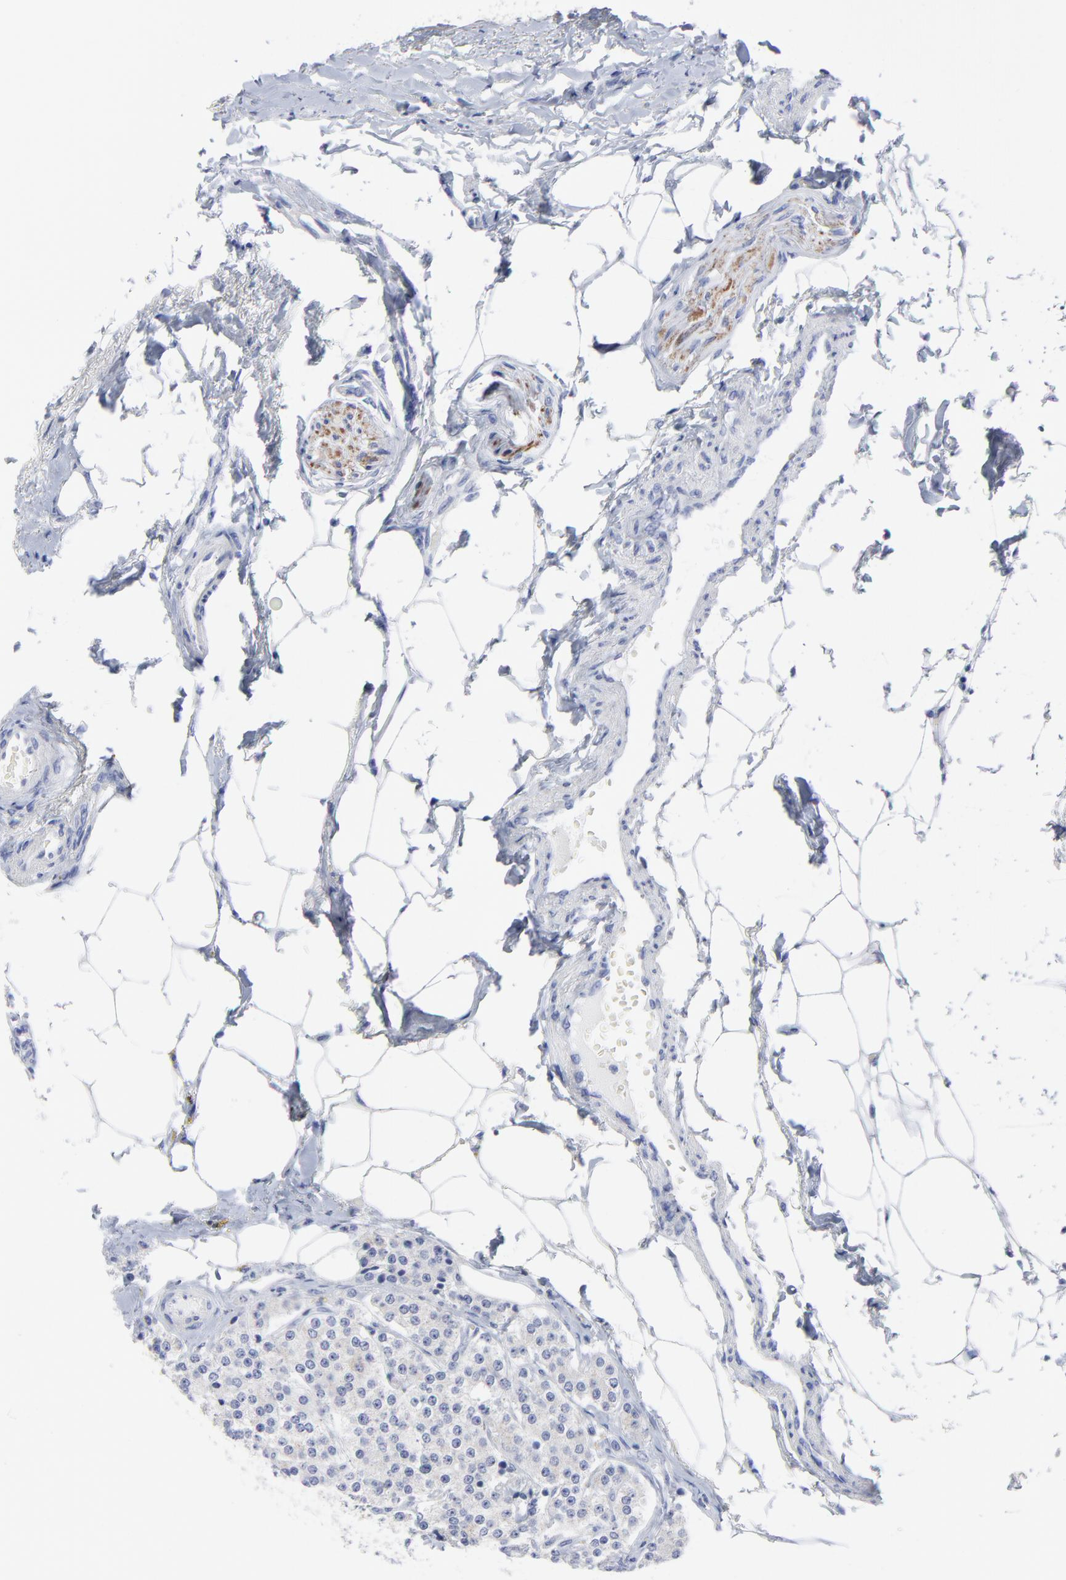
{"staining": {"intensity": "weak", "quantity": "25%-75%", "location": "cytoplasmic/membranous"}, "tissue": "carcinoid", "cell_type": "Tumor cells", "image_type": "cancer", "snomed": [{"axis": "morphology", "description": "Carcinoid, malignant, NOS"}, {"axis": "topography", "description": "Colon"}], "caption": "Human carcinoid (malignant) stained for a protein (brown) shows weak cytoplasmic/membranous positive staining in approximately 25%-75% of tumor cells.", "gene": "CNTN3", "patient": {"sex": "female", "age": 61}}